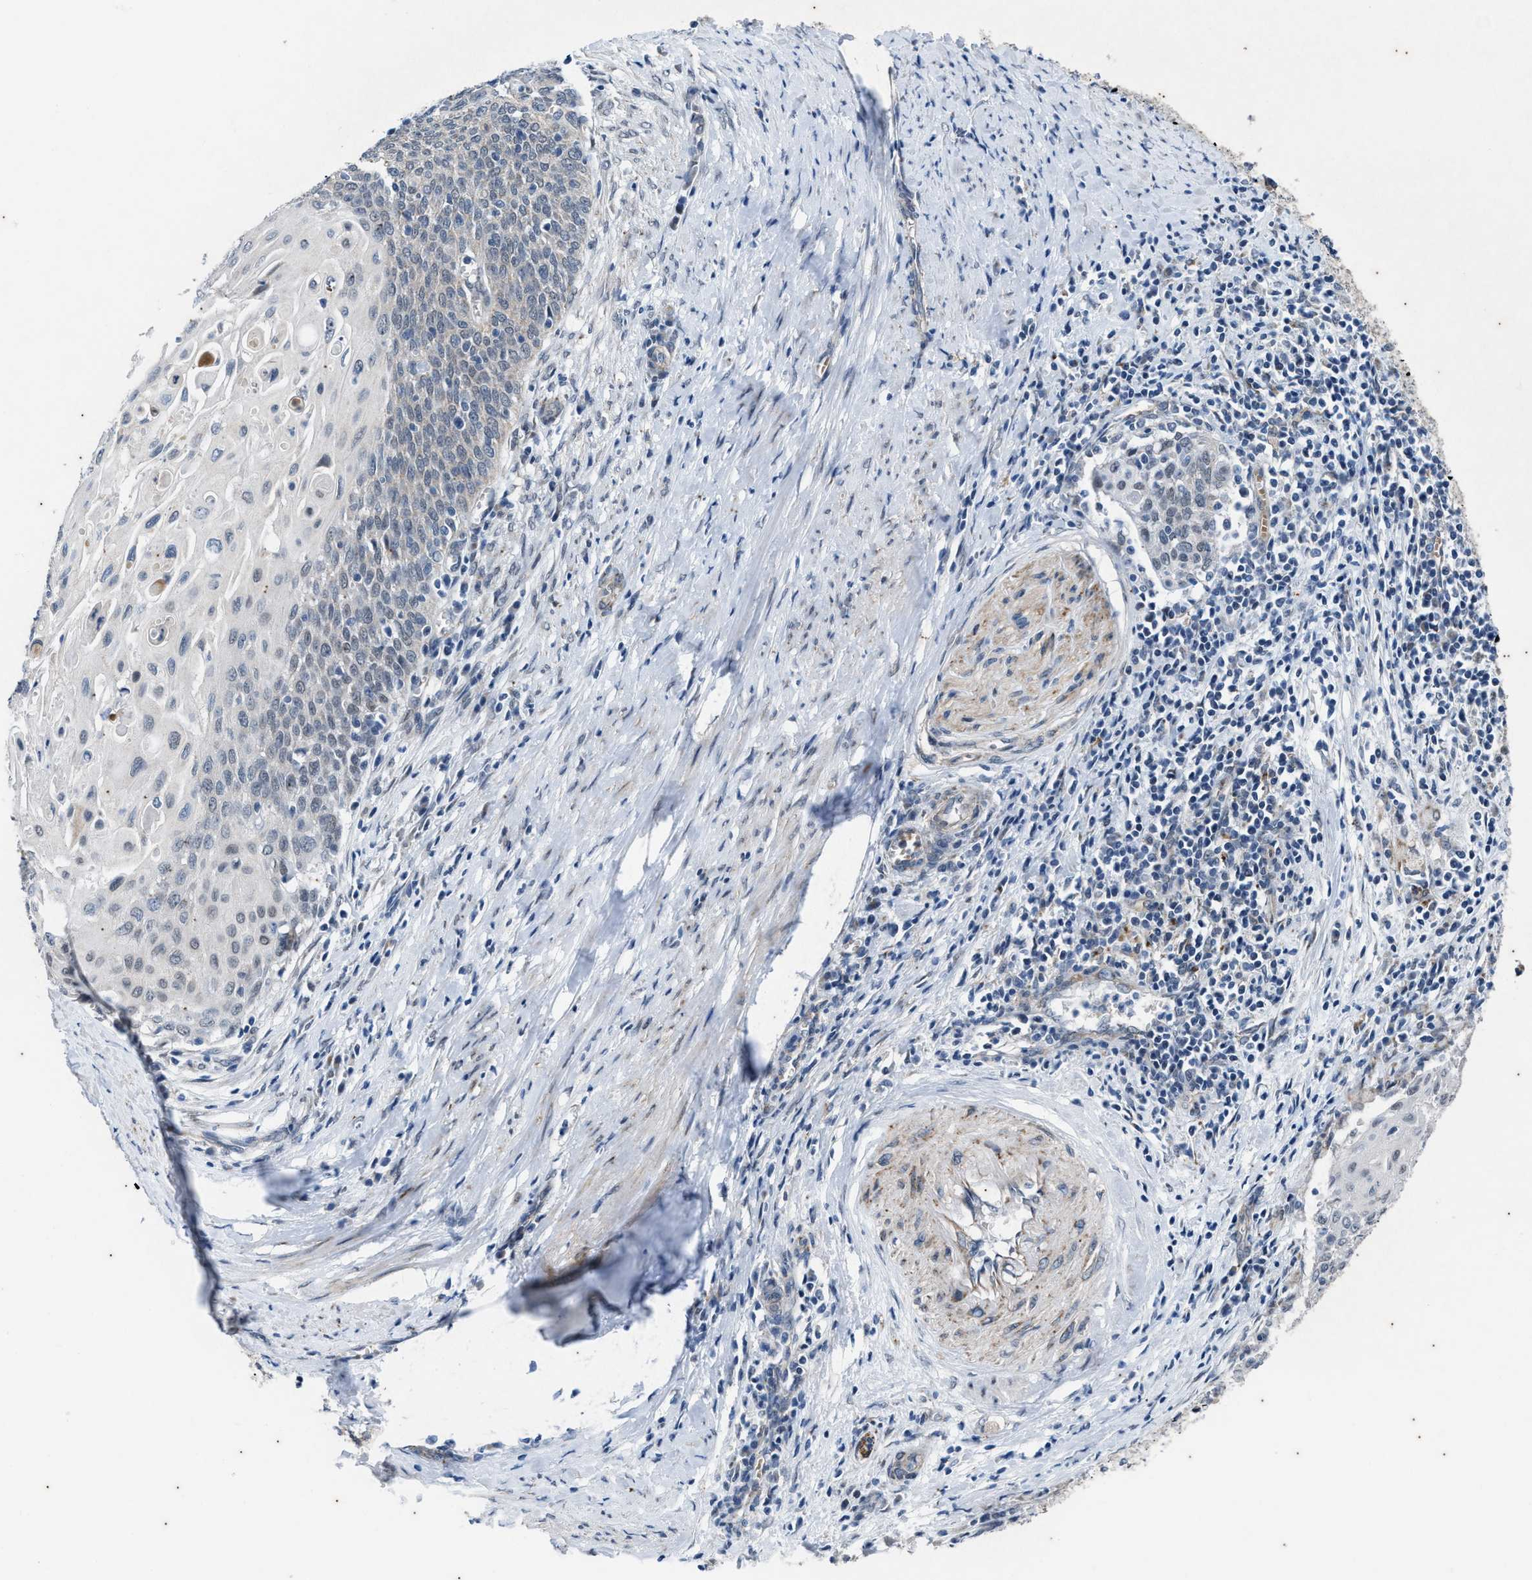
{"staining": {"intensity": "negative", "quantity": "none", "location": "none"}, "tissue": "cervical cancer", "cell_type": "Tumor cells", "image_type": "cancer", "snomed": [{"axis": "morphology", "description": "Squamous cell carcinoma, NOS"}, {"axis": "topography", "description": "Cervix"}], "caption": "The histopathology image reveals no significant expression in tumor cells of cervical squamous cell carcinoma.", "gene": "KIF24", "patient": {"sex": "female", "age": 39}}